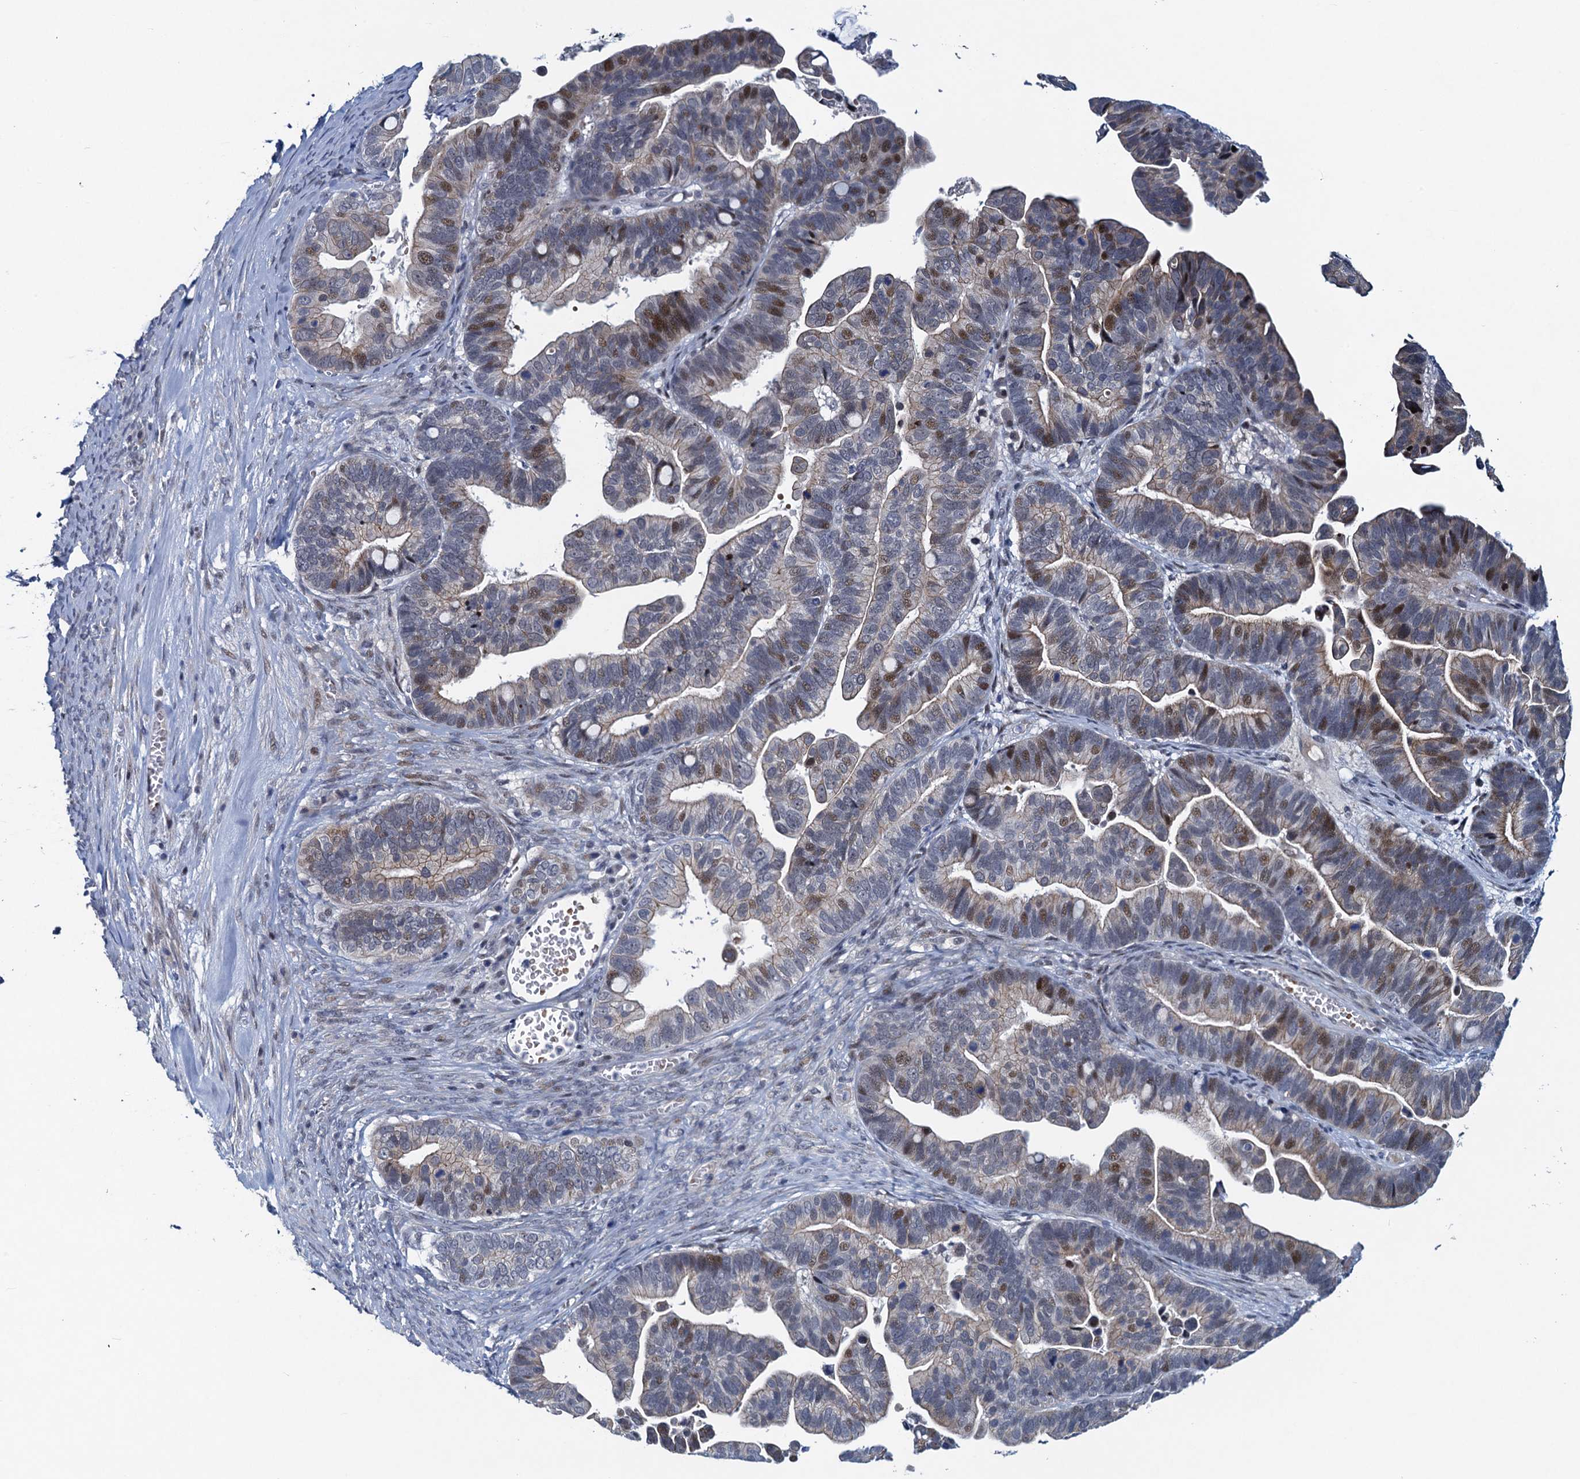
{"staining": {"intensity": "moderate", "quantity": "<25%", "location": "nuclear"}, "tissue": "ovarian cancer", "cell_type": "Tumor cells", "image_type": "cancer", "snomed": [{"axis": "morphology", "description": "Cystadenocarcinoma, serous, NOS"}, {"axis": "topography", "description": "Ovary"}], "caption": "Protein staining displays moderate nuclear expression in about <25% of tumor cells in ovarian cancer. Nuclei are stained in blue.", "gene": "ATOSA", "patient": {"sex": "female", "age": 56}}